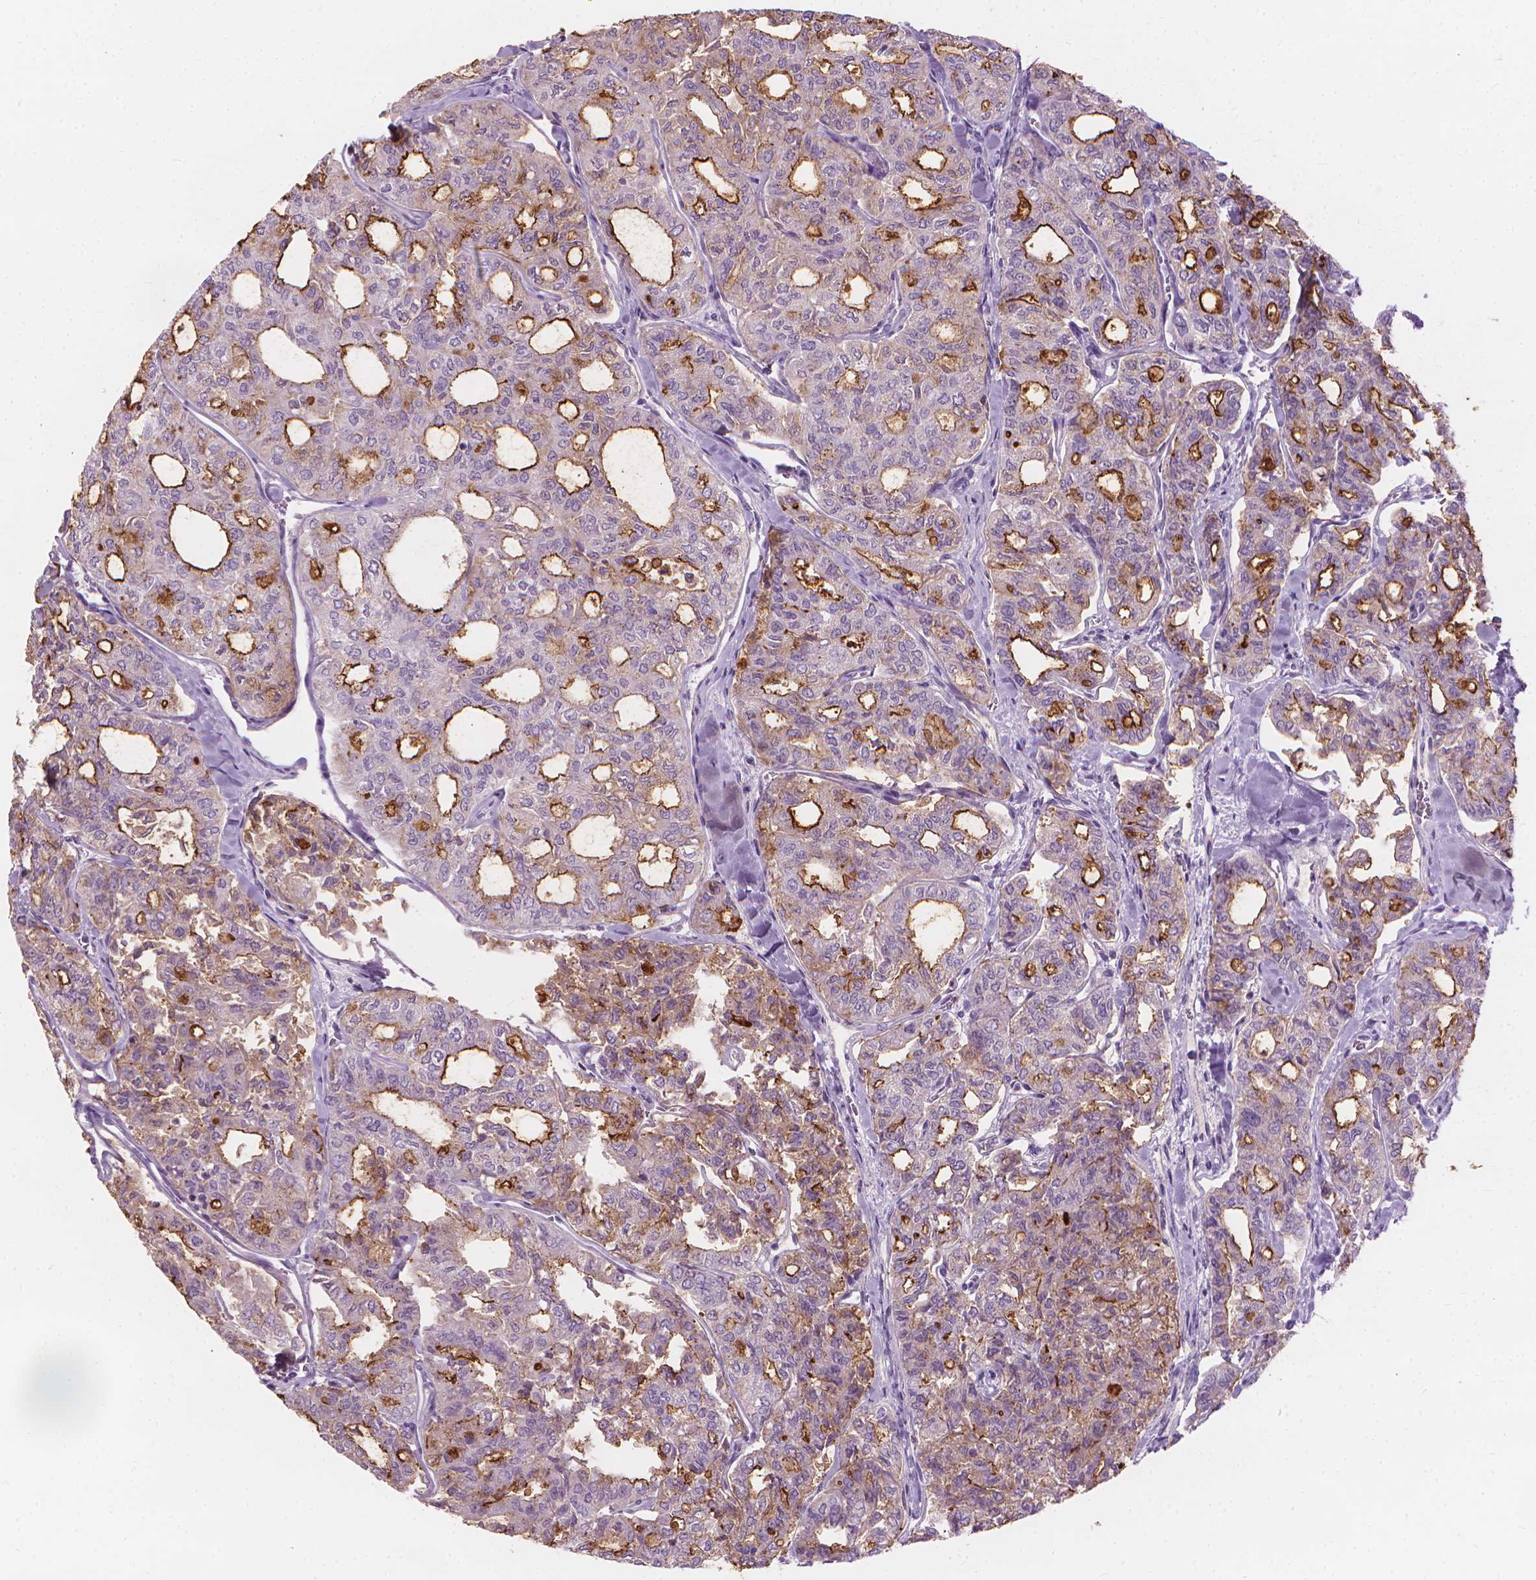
{"staining": {"intensity": "strong", "quantity": "<25%", "location": "cytoplasmic/membranous"}, "tissue": "thyroid cancer", "cell_type": "Tumor cells", "image_type": "cancer", "snomed": [{"axis": "morphology", "description": "Follicular adenoma carcinoma, NOS"}, {"axis": "topography", "description": "Thyroid gland"}], "caption": "Thyroid cancer (follicular adenoma carcinoma) stained for a protein (brown) displays strong cytoplasmic/membranous positive expression in approximately <25% of tumor cells.", "gene": "GPRC5A", "patient": {"sex": "male", "age": 75}}